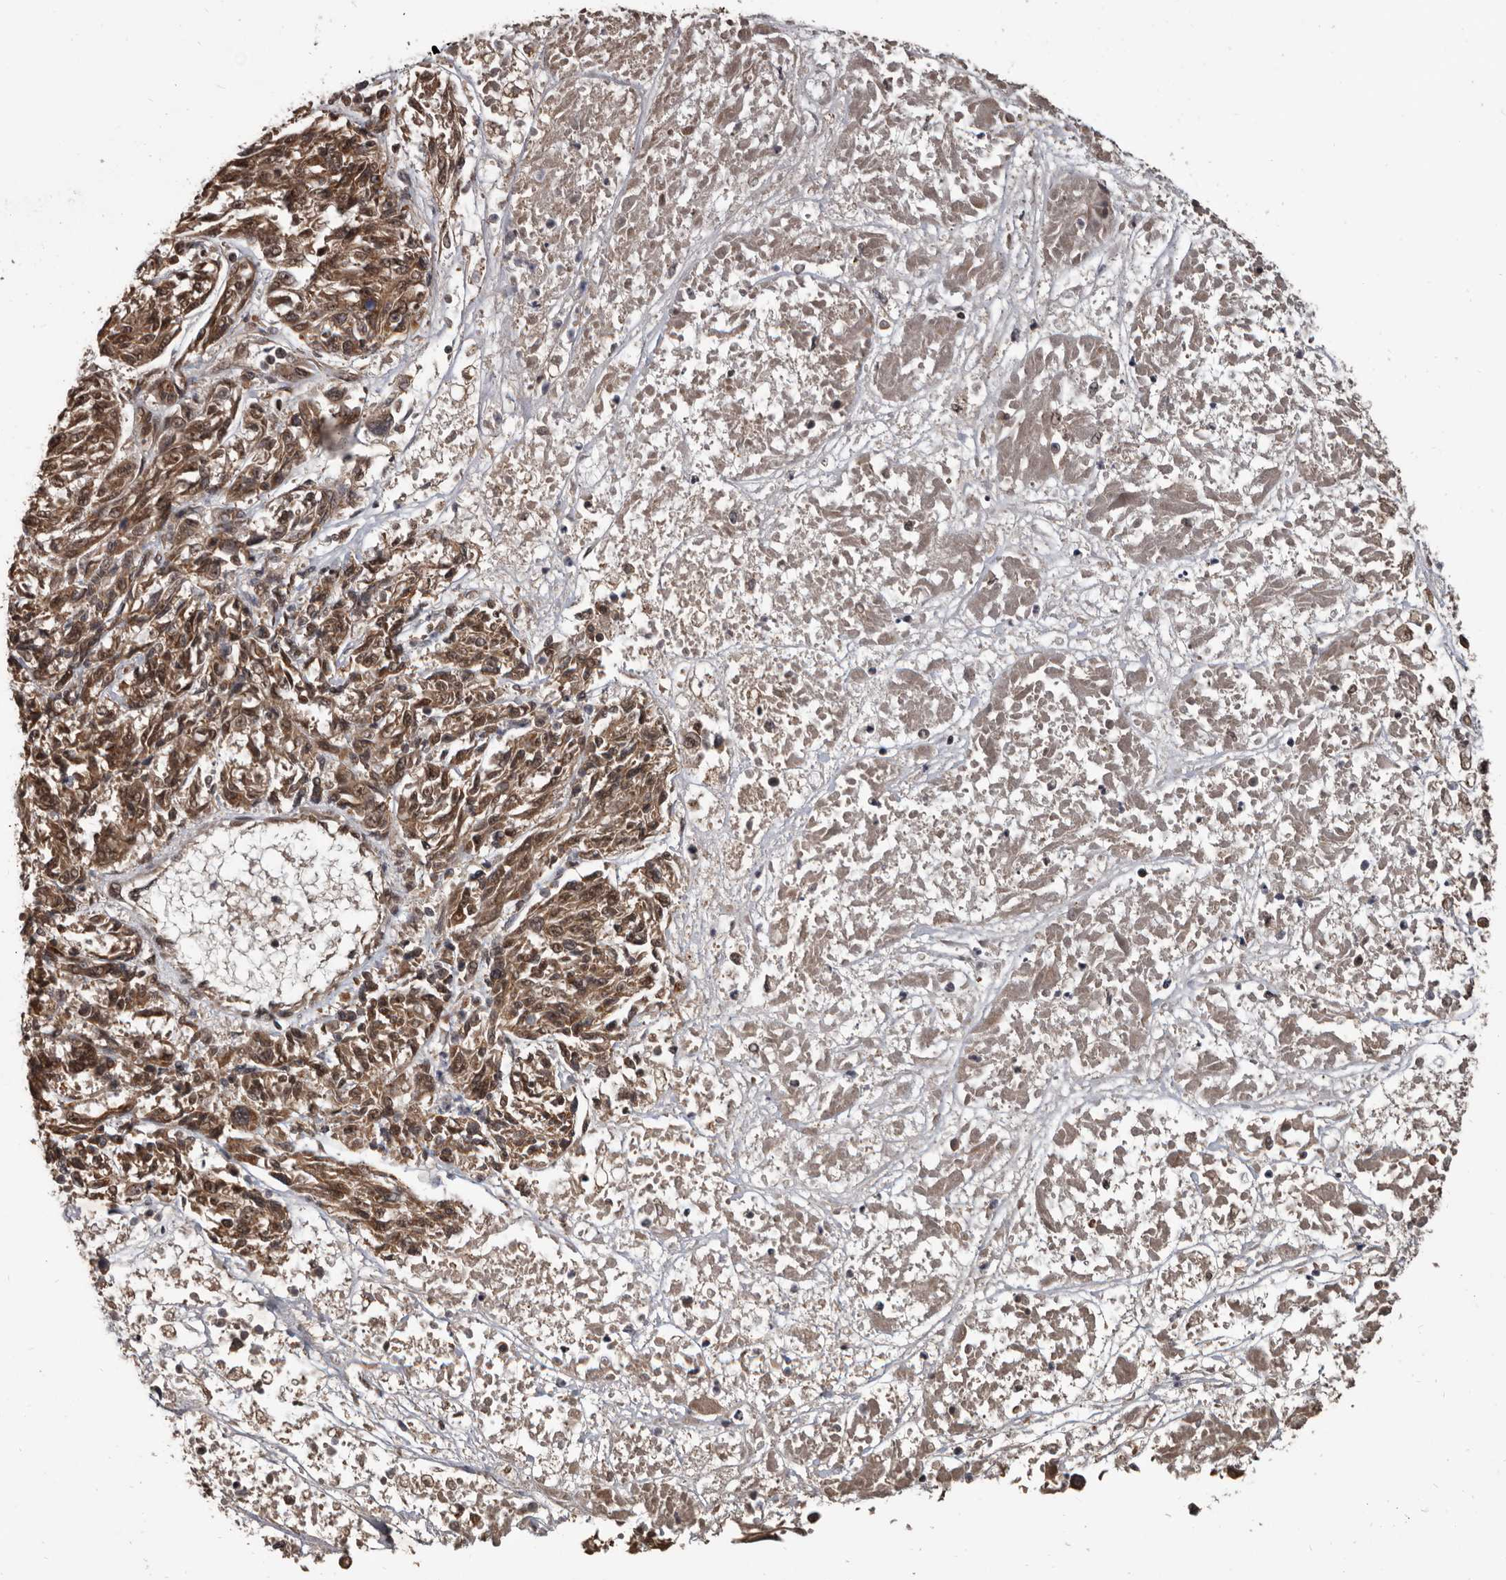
{"staining": {"intensity": "moderate", "quantity": ">75%", "location": "cytoplasmic/membranous,nuclear"}, "tissue": "melanoma", "cell_type": "Tumor cells", "image_type": "cancer", "snomed": [{"axis": "morphology", "description": "Malignant melanoma, NOS"}, {"axis": "topography", "description": "Skin"}], "caption": "Malignant melanoma stained with a brown dye demonstrates moderate cytoplasmic/membranous and nuclear positive staining in about >75% of tumor cells.", "gene": "AHR", "patient": {"sex": "male", "age": 53}}